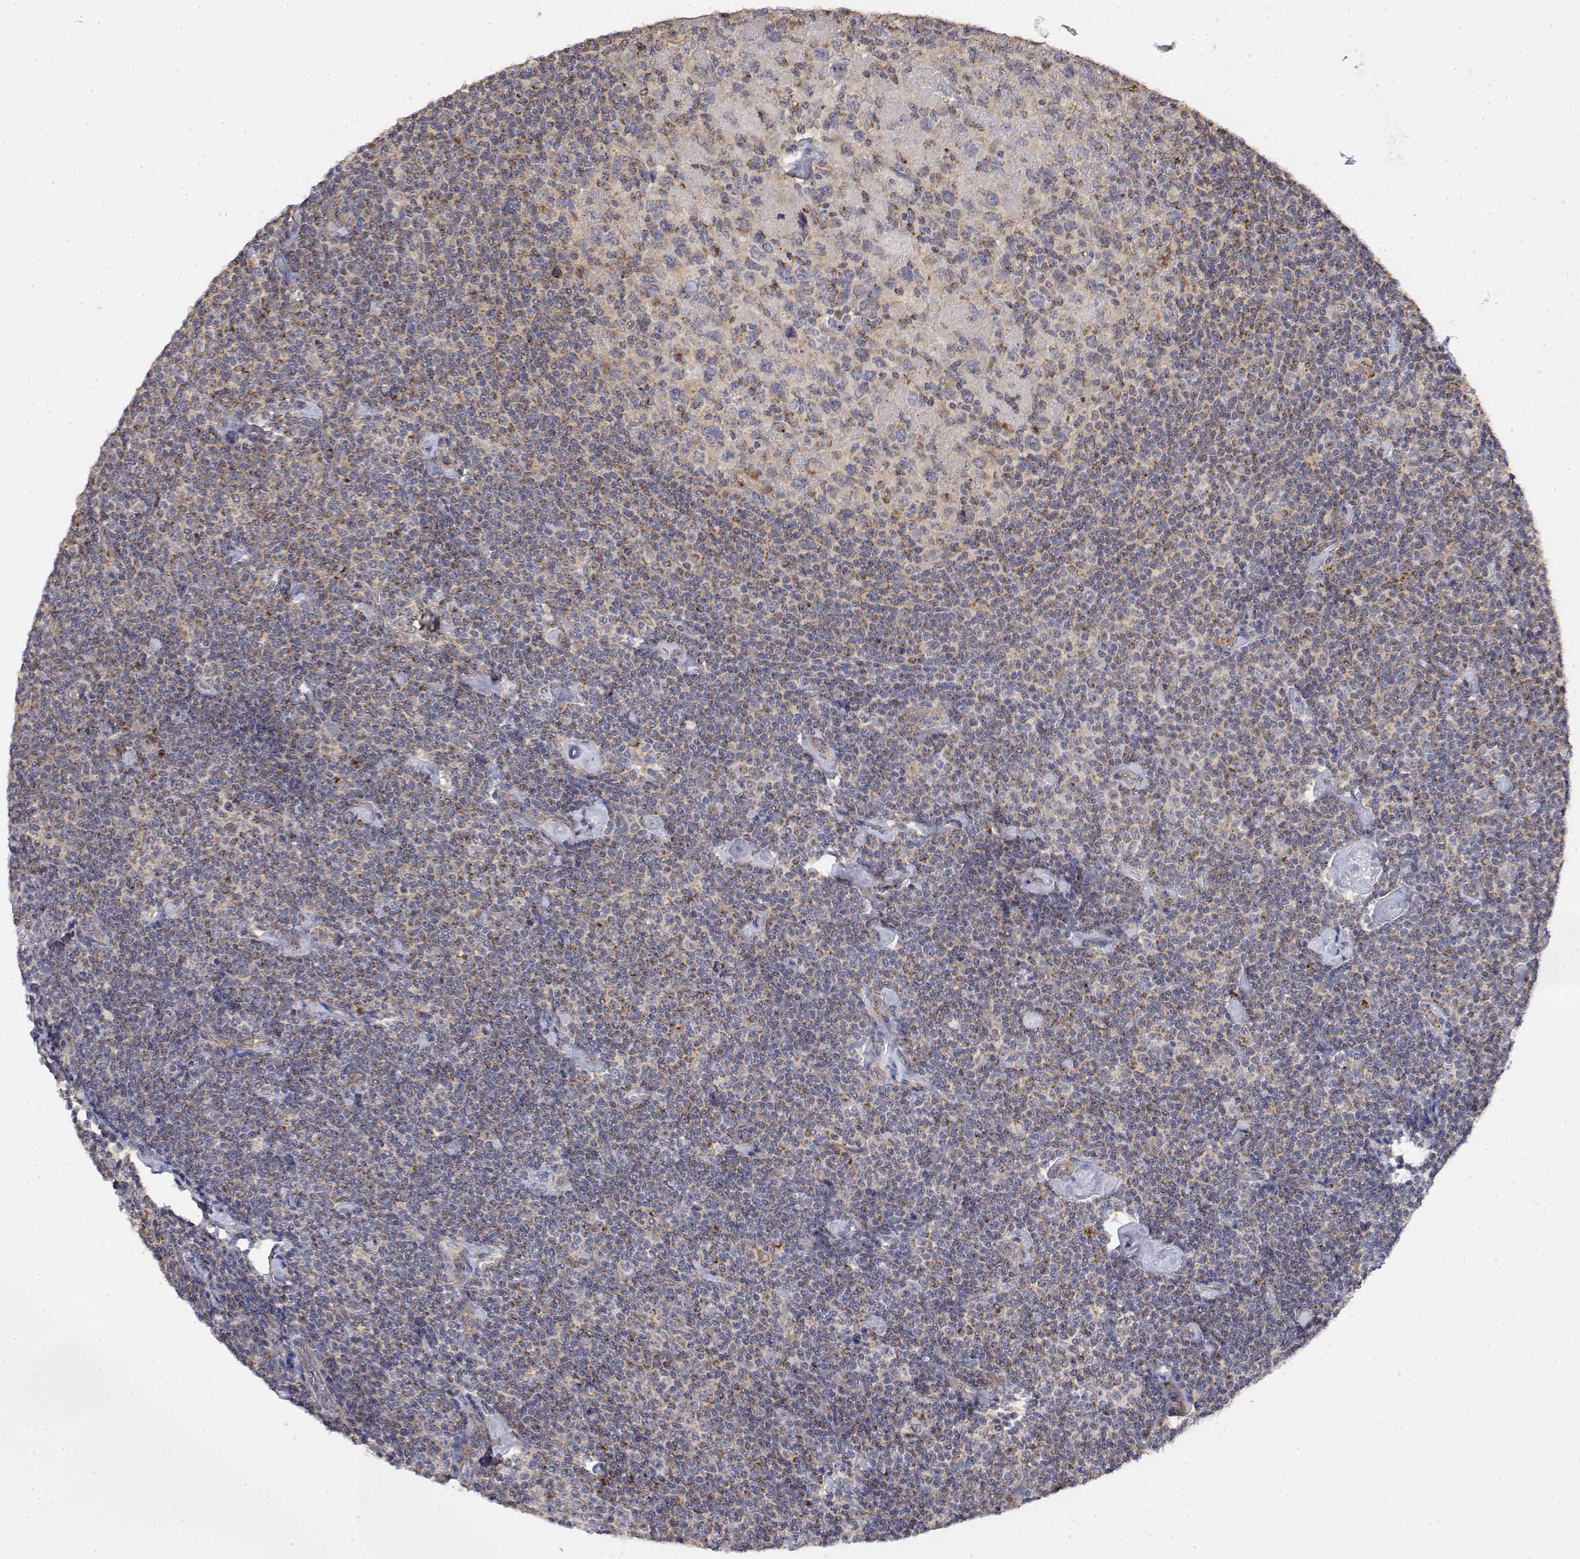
{"staining": {"intensity": "weak", "quantity": "25%-75%", "location": "cytoplasmic/membranous"}, "tissue": "lymphoma", "cell_type": "Tumor cells", "image_type": "cancer", "snomed": [{"axis": "morphology", "description": "Malignant lymphoma, non-Hodgkin's type, Low grade"}, {"axis": "topography", "description": "Lymph node"}], "caption": "Immunohistochemistry (IHC) of human lymphoma displays low levels of weak cytoplasmic/membranous positivity in about 25%-75% of tumor cells.", "gene": "LONRF3", "patient": {"sex": "male", "age": 81}}